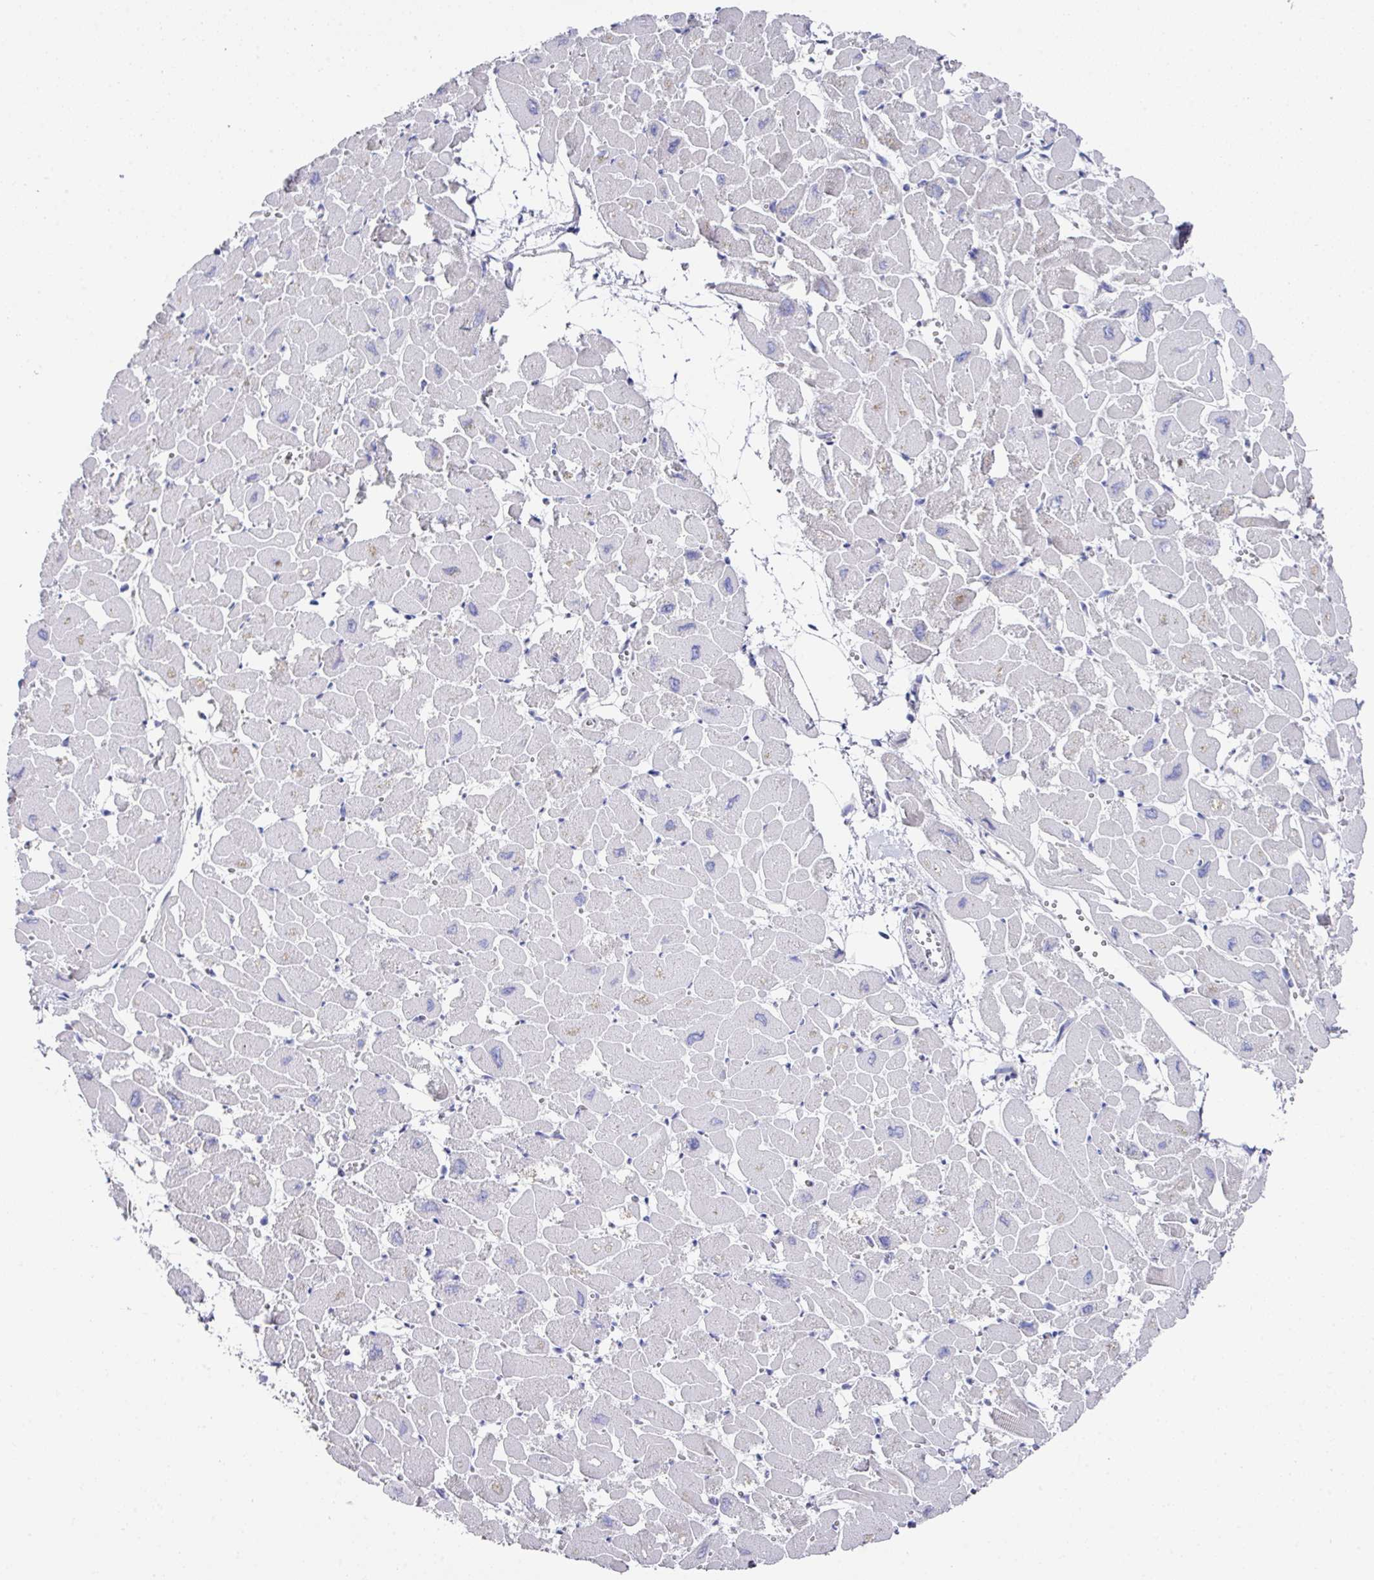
{"staining": {"intensity": "negative", "quantity": "none", "location": "none"}, "tissue": "heart muscle", "cell_type": "Cardiomyocytes", "image_type": "normal", "snomed": [{"axis": "morphology", "description": "Normal tissue, NOS"}, {"axis": "topography", "description": "Heart"}], "caption": "The immunohistochemistry image has no significant staining in cardiomyocytes of heart muscle.", "gene": "CLDN1", "patient": {"sex": "male", "age": 54}}